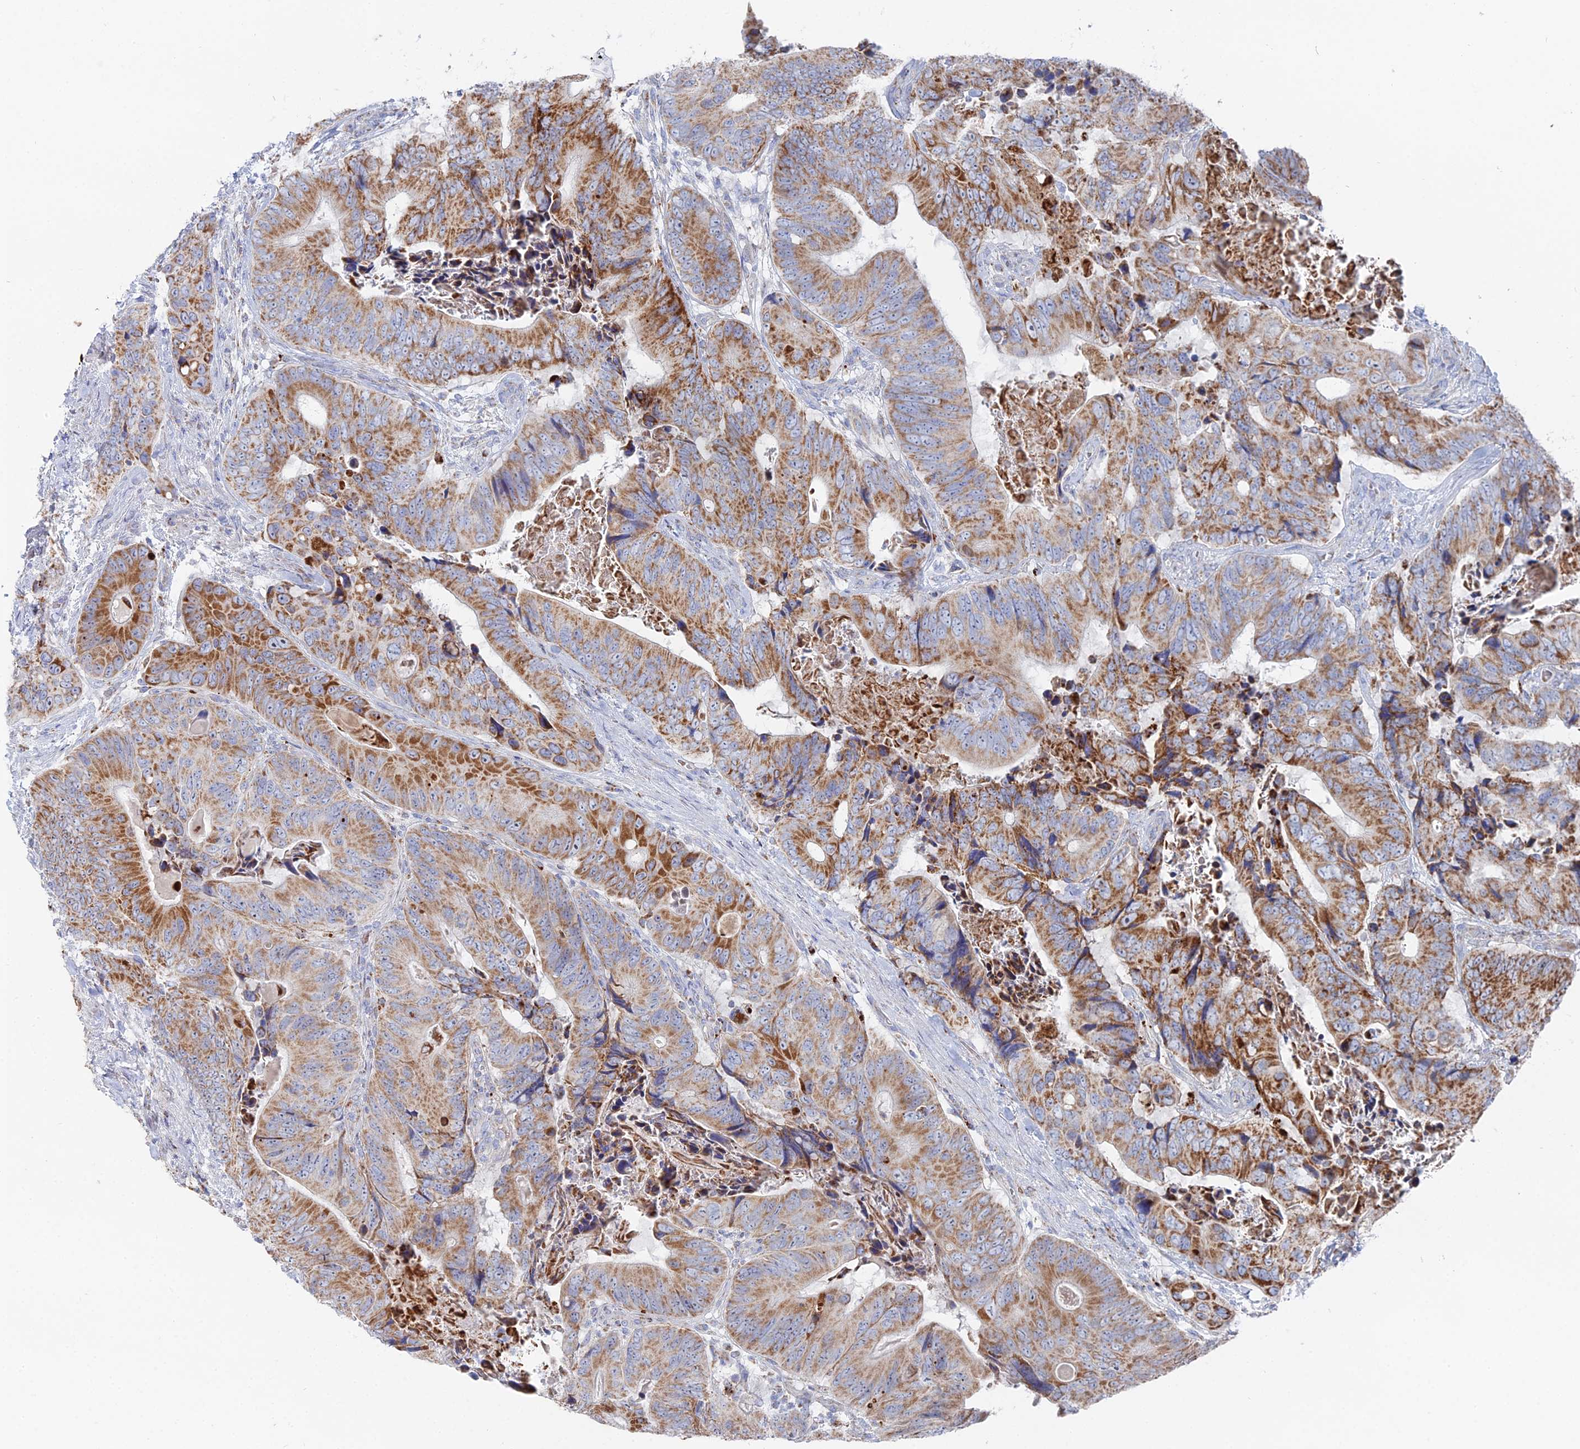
{"staining": {"intensity": "strong", "quantity": ">75%", "location": "cytoplasmic/membranous"}, "tissue": "colorectal cancer", "cell_type": "Tumor cells", "image_type": "cancer", "snomed": [{"axis": "morphology", "description": "Adenocarcinoma, NOS"}, {"axis": "topography", "description": "Colon"}], "caption": "The photomicrograph exhibits a brown stain indicating the presence of a protein in the cytoplasmic/membranous of tumor cells in colorectal cancer.", "gene": "MPC1", "patient": {"sex": "male", "age": 84}}